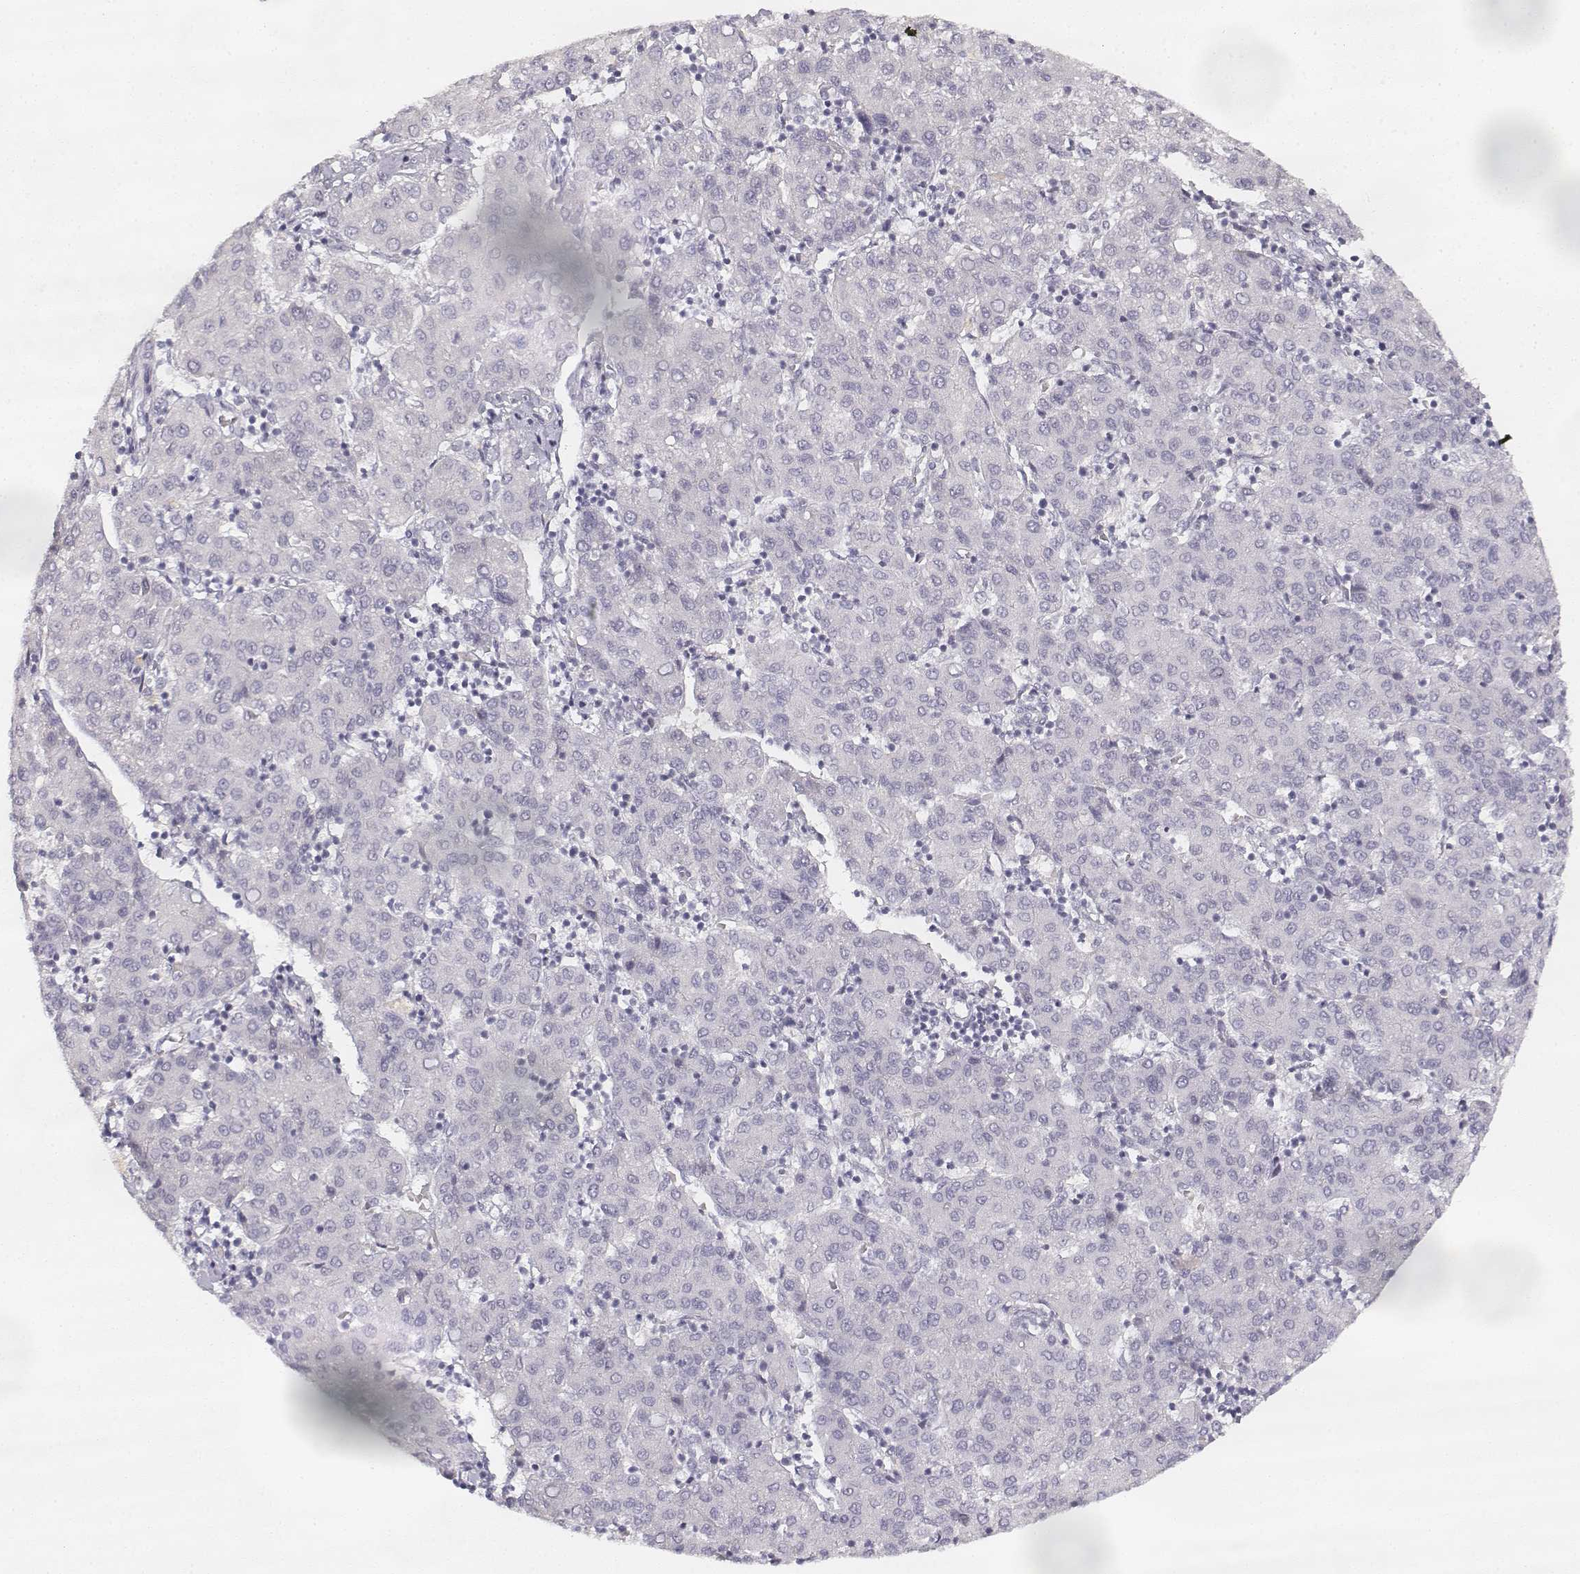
{"staining": {"intensity": "negative", "quantity": "none", "location": "none"}, "tissue": "liver cancer", "cell_type": "Tumor cells", "image_type": "cancer", "snomed": [{"axis": "morphology", "description": "Carcinoma, Hepatocellular, NOS"}, {"axis": "topography", "description": "Liver"}], "caption": "Liver cancer was stained to show a protein in brown. There is no significant positivity in tumor cells.", "gene": "DSG4", "patient": {"sex": "male", "age": 65}}